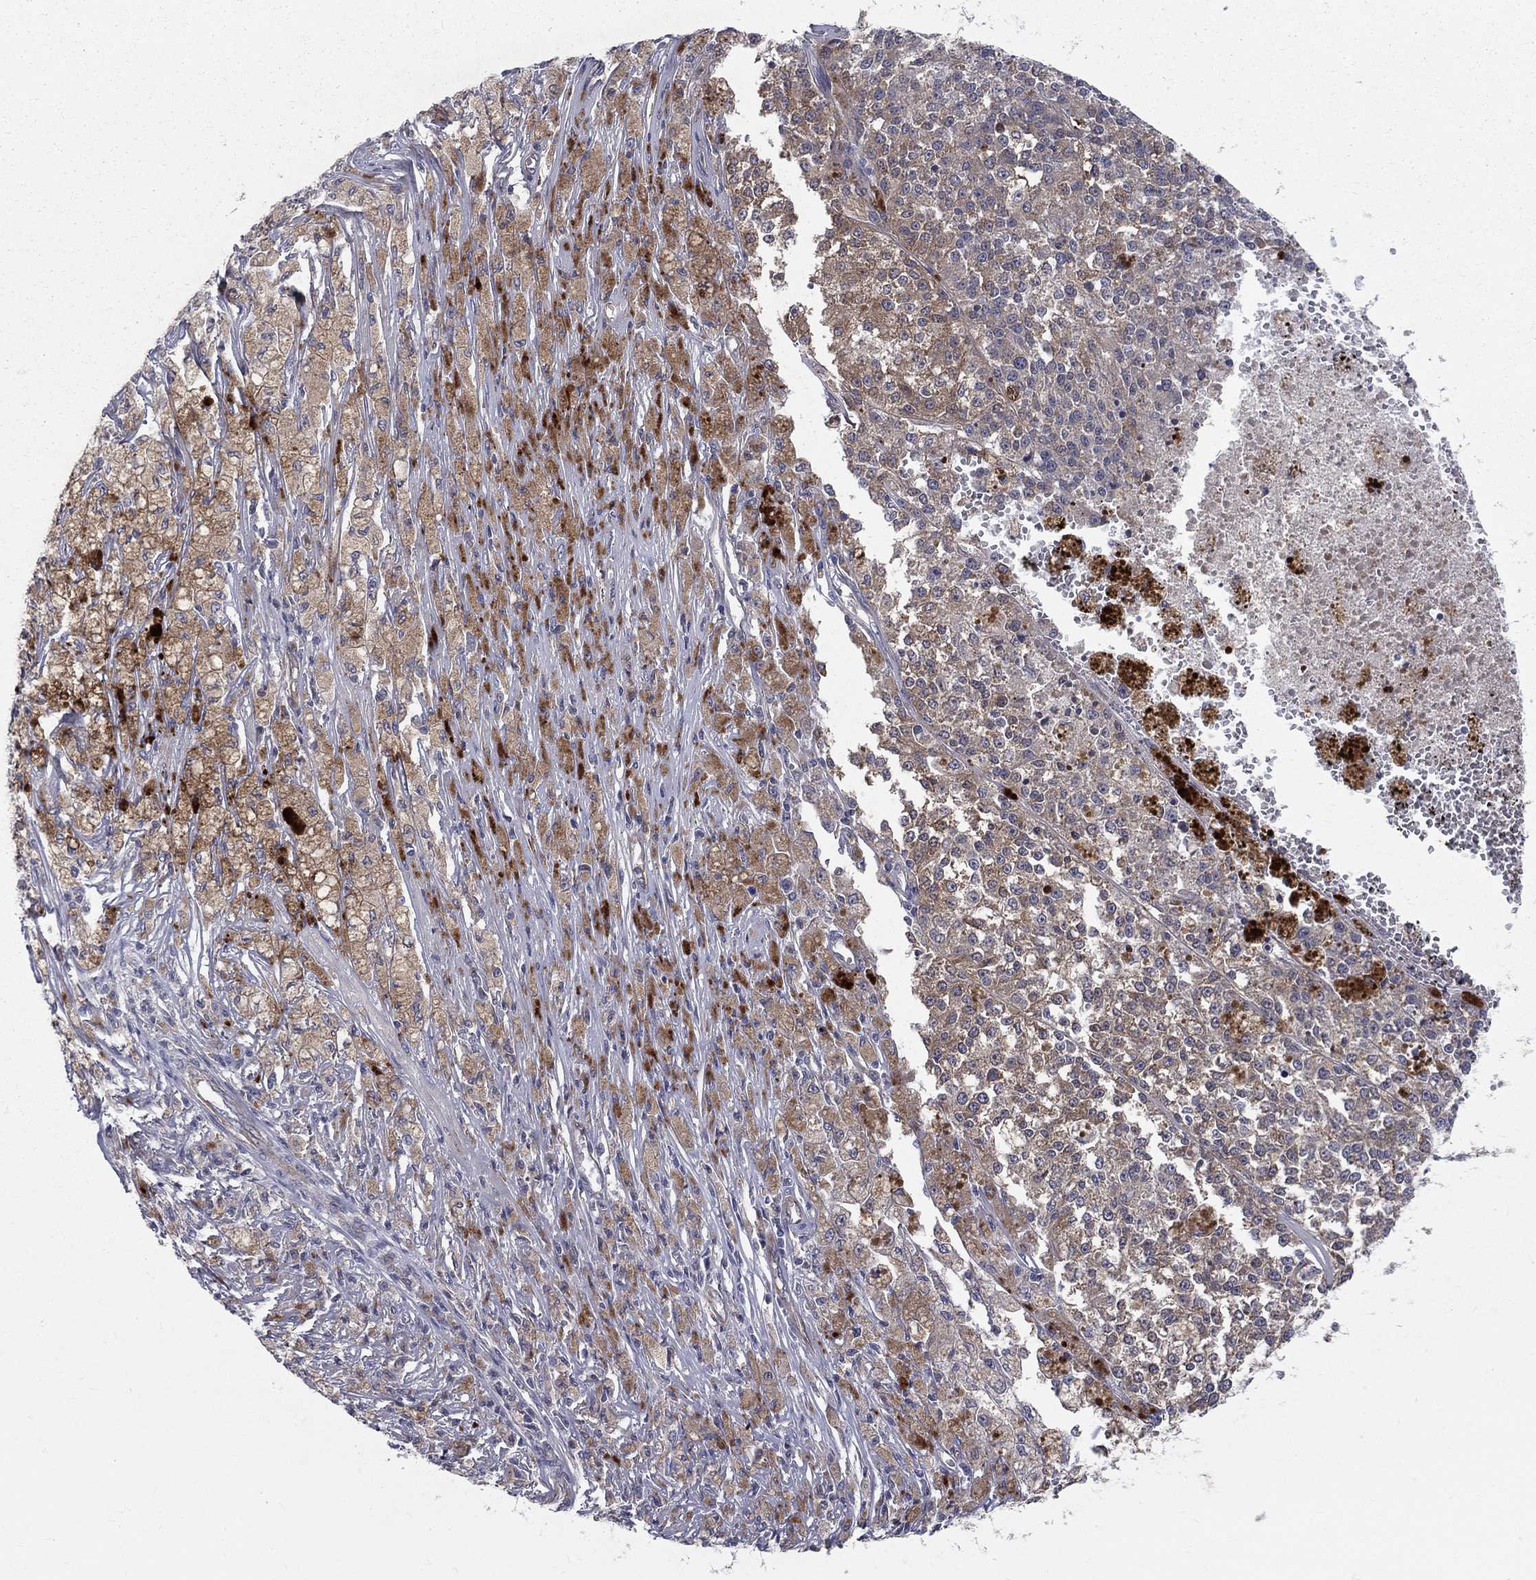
{"staining": {"intensity": "moderate", "quantity": "<25%", "location": "cytoplasmic/membranous"}, "tissue": "melanoma", "cell_type": "Tumor cells", "image_type": "cancer", "snomed": [{"axis": "morphology", "description": "Malignant melanoma, Metastatic site"}, {"axis": "topography", "description": "Lymph node"}], "caption": "DAB (3,3'-diaminobenzidine) immunohistochemical staining of melanoma displays moderate cytoplasmic/membranous protein staining in approximately <25% of tumor cells. The protein of interest is shown in brown color, while the nuclei are stained blue.", "gene": "POMZP3", "patient": {"sex": "female", "age": 64}}